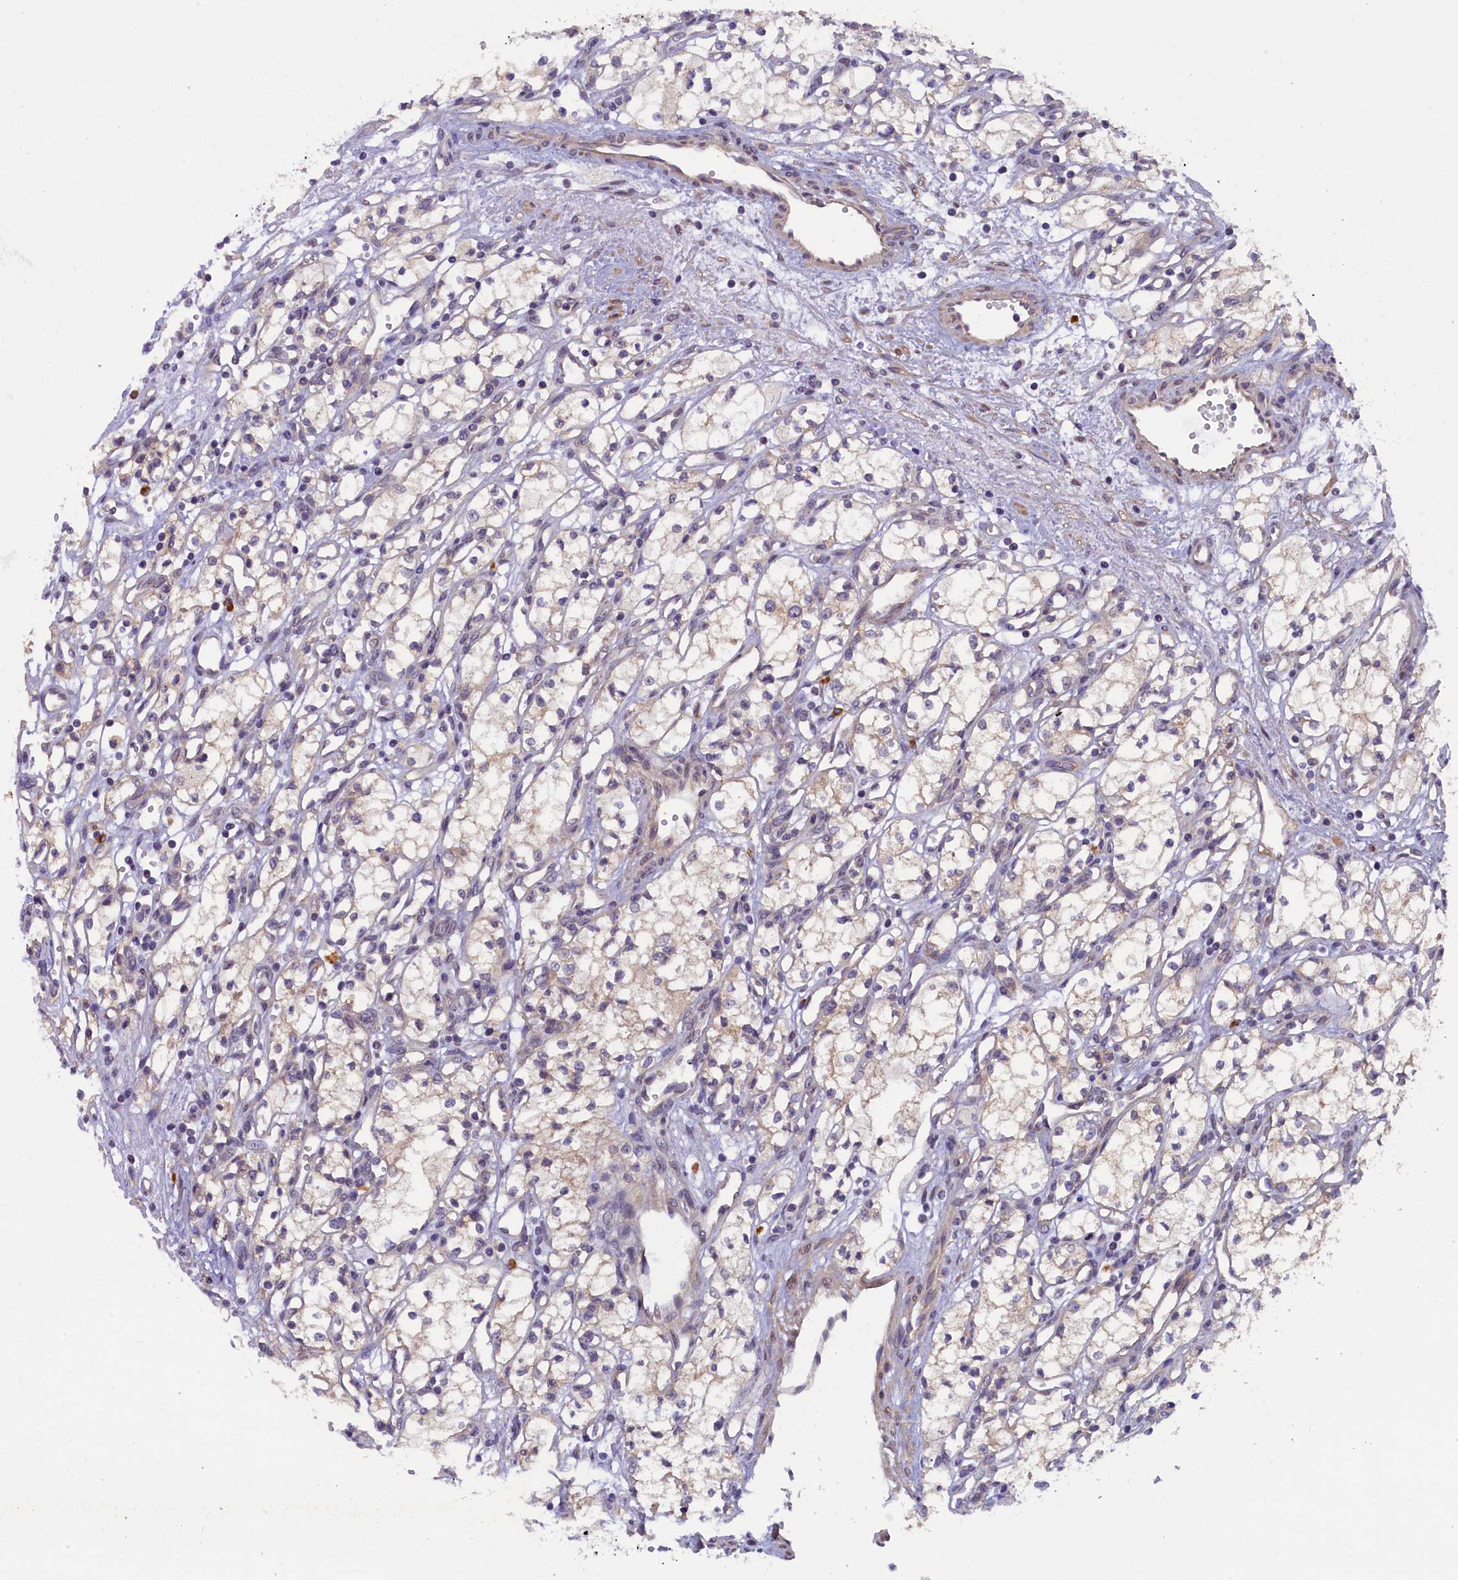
{"staining": {"intensity": "negative", "quantity": "none", "location": "none"}, "tissue": "renal cancer", "cell_type": "Tumor cells", "image_type": "cancer", "snomed": [{"axis": "morphology", "description": "Adenocarcinoma, NOS"}, {"axis": "topography", "description": "Kidney"}], "caption": "IHC photomicrograph of neoplastic tissue: renal cancer (adenocarcinoma) stained with DAB (3,3'-diaminobenzidine) displays no significant protein staining in tumor cells. (IHC, brightfield microscopy, high magnification).", "gene": "CCDC9B", "patient": {"sex": "male", "age": 59}}